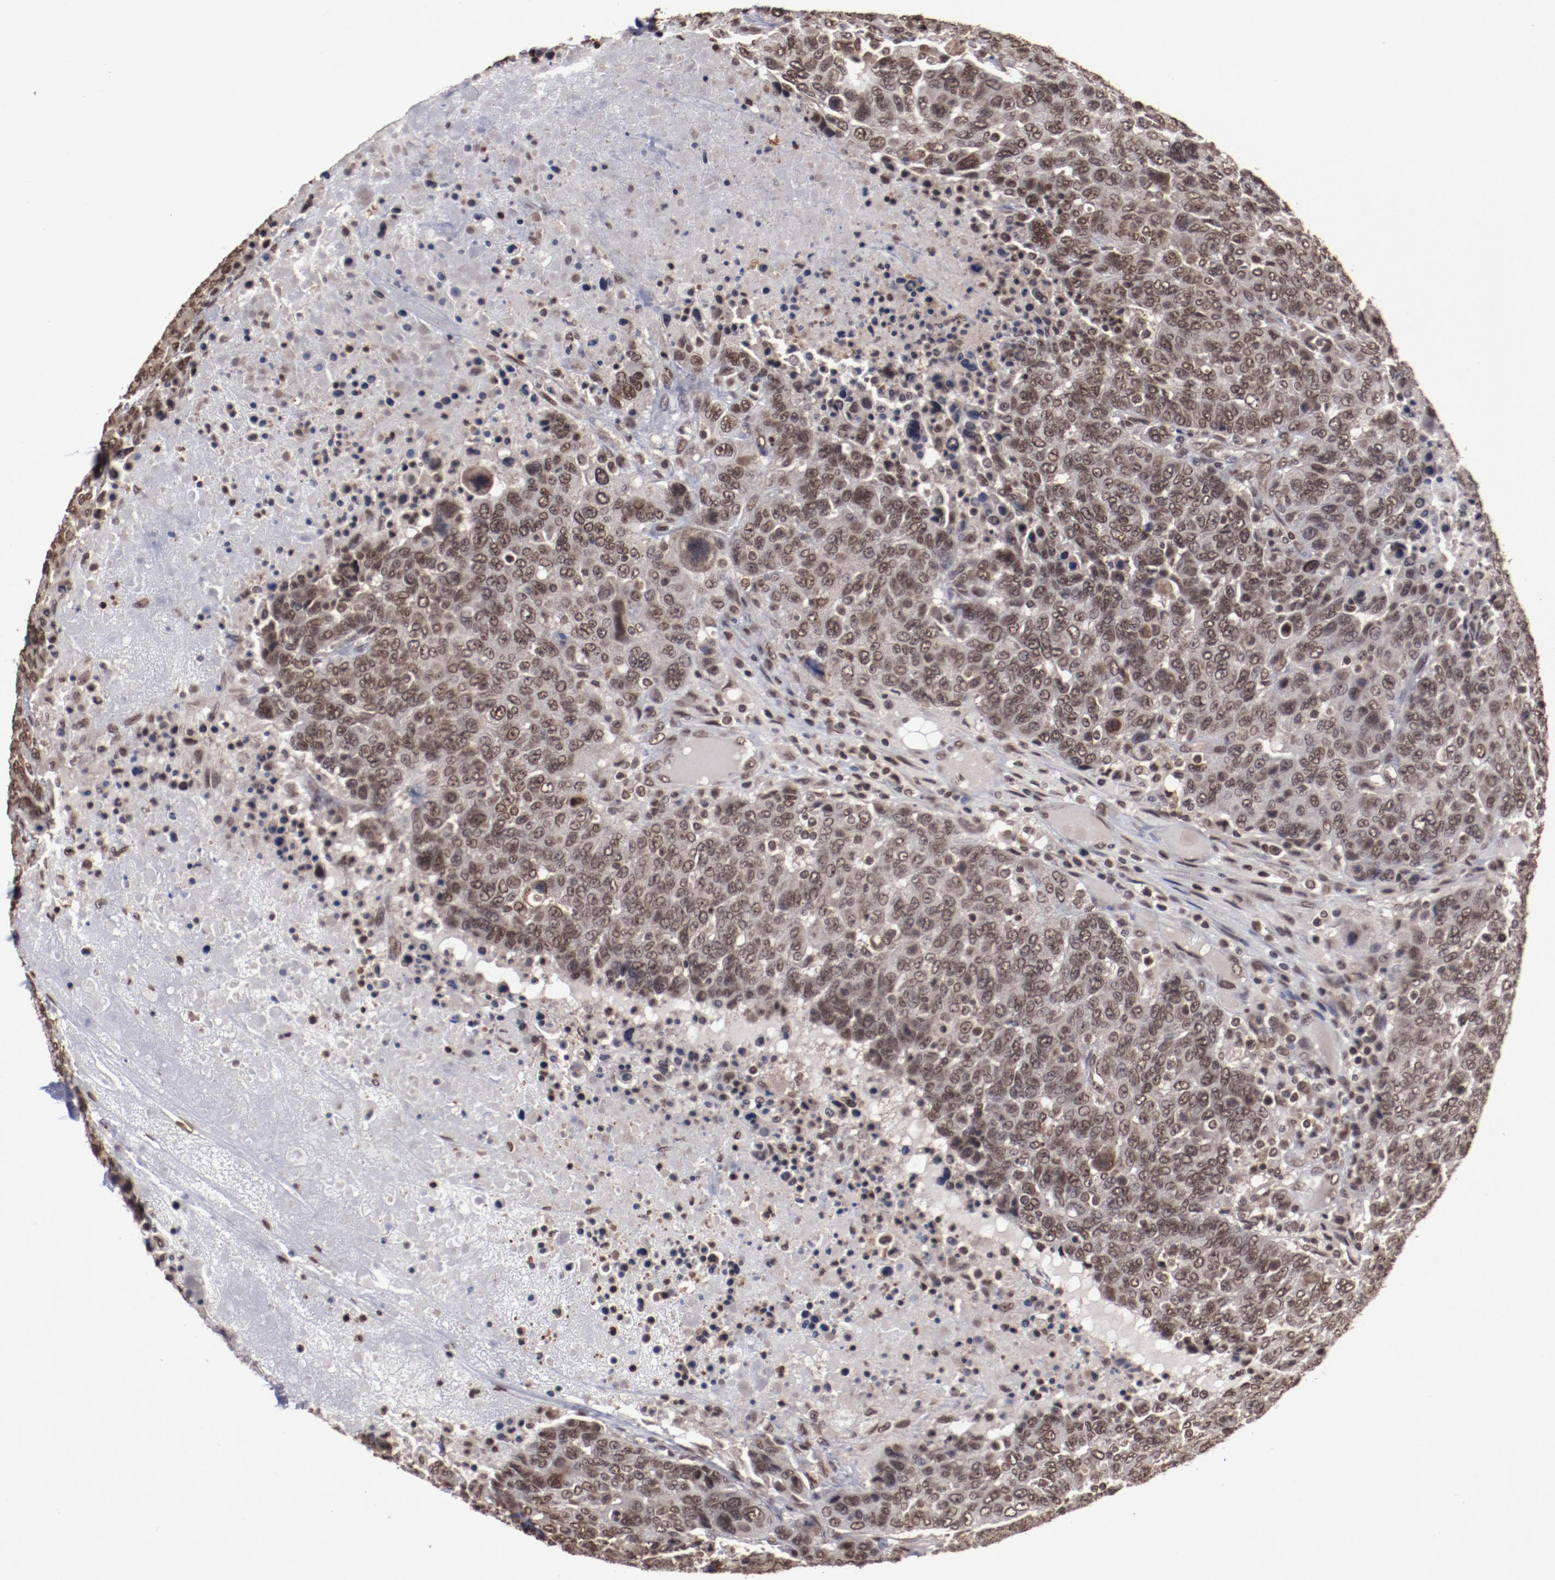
{"staining": {"intensity": "moderate", "quantity": ">75%", "location": "nuclear"}, "tissue": "breast cancer", "cell_type": "Tumor cells", "image_type": "cancer", "snomed": [{"axis": "morphology", "description": "Duct carcinoma"}, {"axis": "topography", "description": "Breast"}], "caption": "Moderate nuclear protein expression is appreciated in about >75% of tumor cells in infiltrating ductal carcinoma (breast). The protein is shown in brown color, while the nuclei are stained blue.", "gene": "AKT1", "patient": {"sex": "female", "age": 37}}